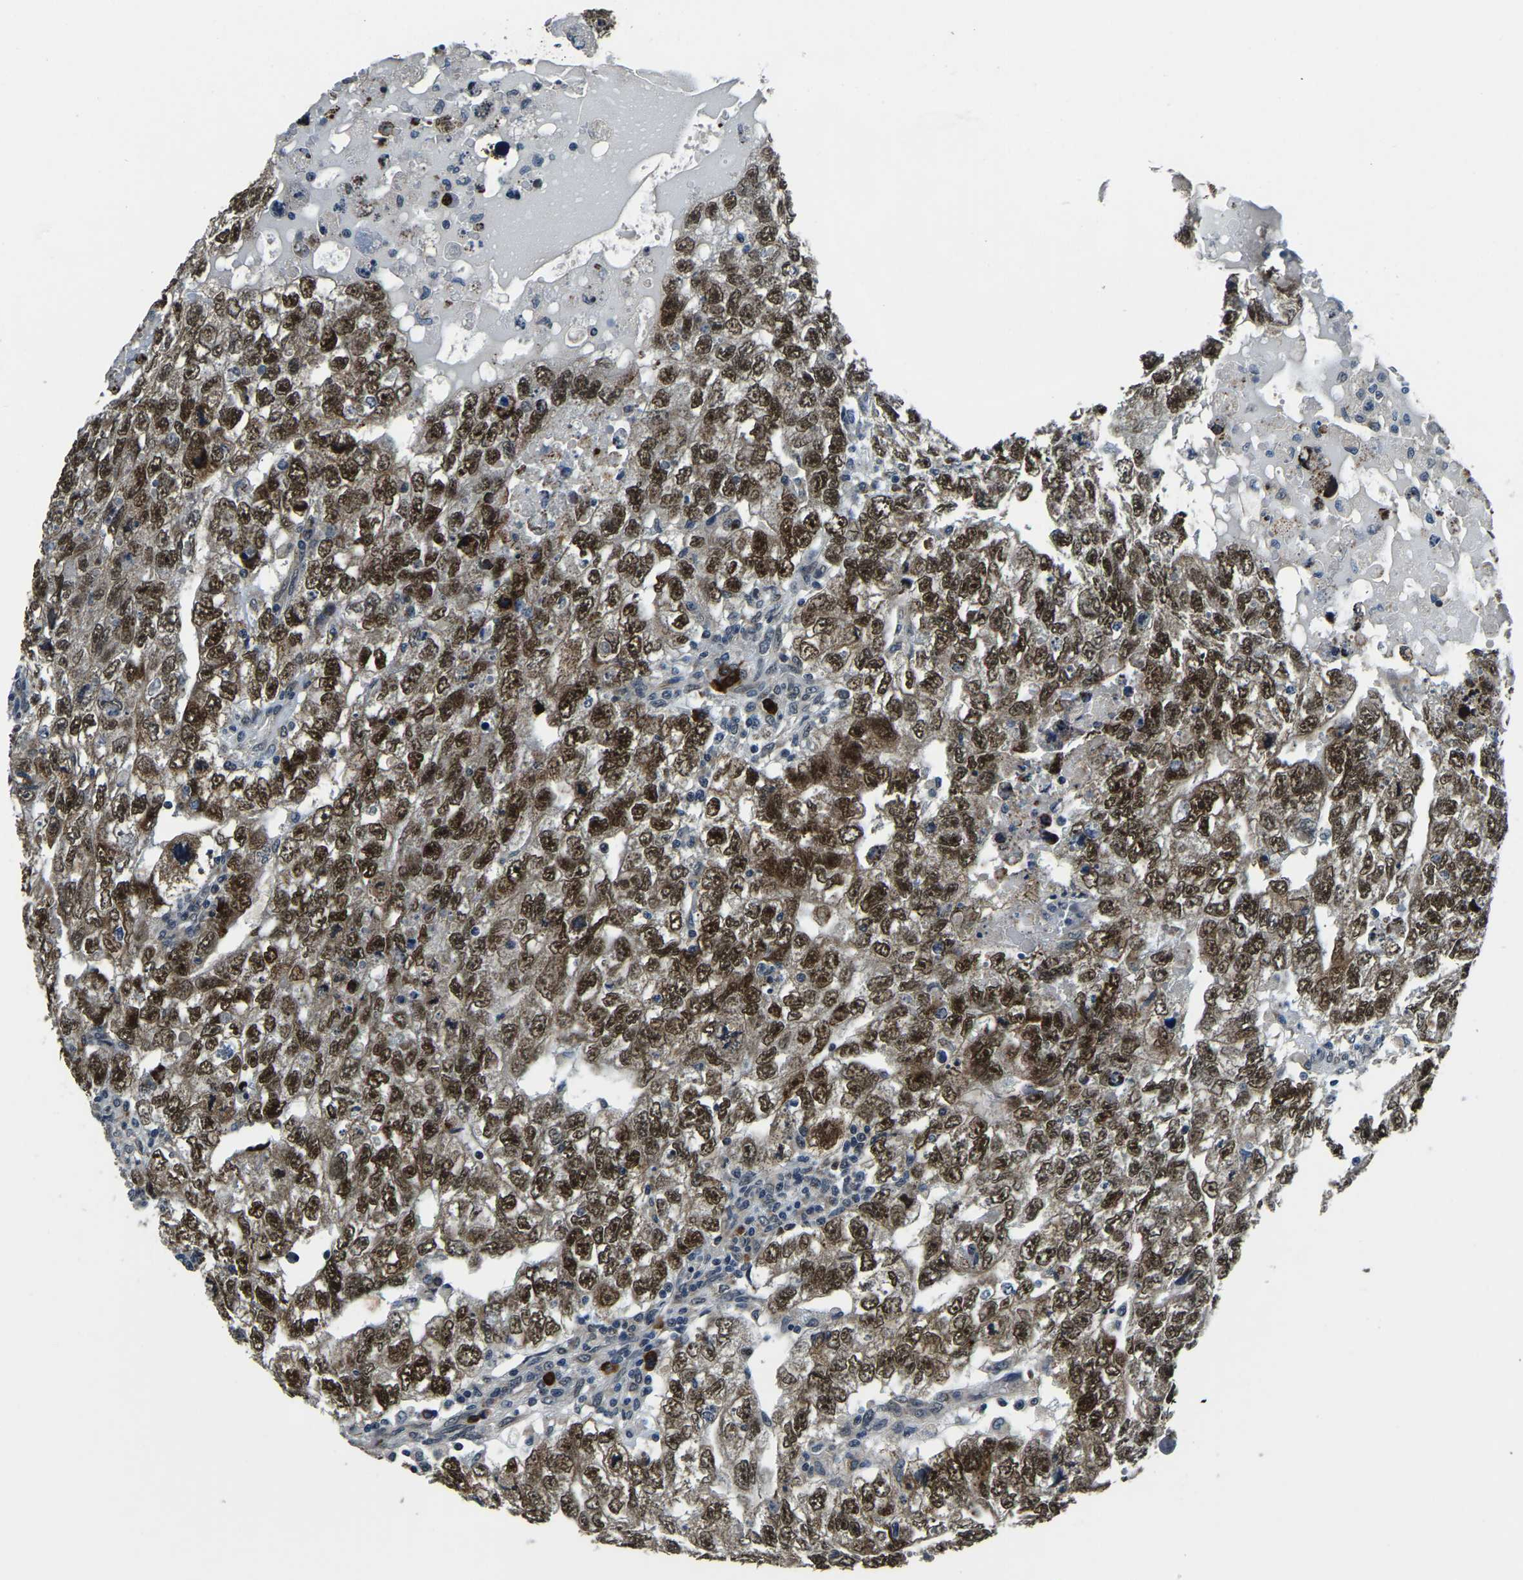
{"staining": {"intensity": "strong", "quantity": ">75%", "location": "nuclear"}, "tissue": "testis cancer", "cell_type": "Tumor cells", "image_type": "cancer", "snomed": [{"axis": "morphology", "description": "Carcinoma, Embryonal, NOS"}, {"axis": "topography", "description": "Testis"}], "caption": "A brown stain highlights strong nuclear expression of a protein in testis embryonal carcinoma tumor cells.", "gene": "ING2", "patient": {"sex": "male", "age": 36}}